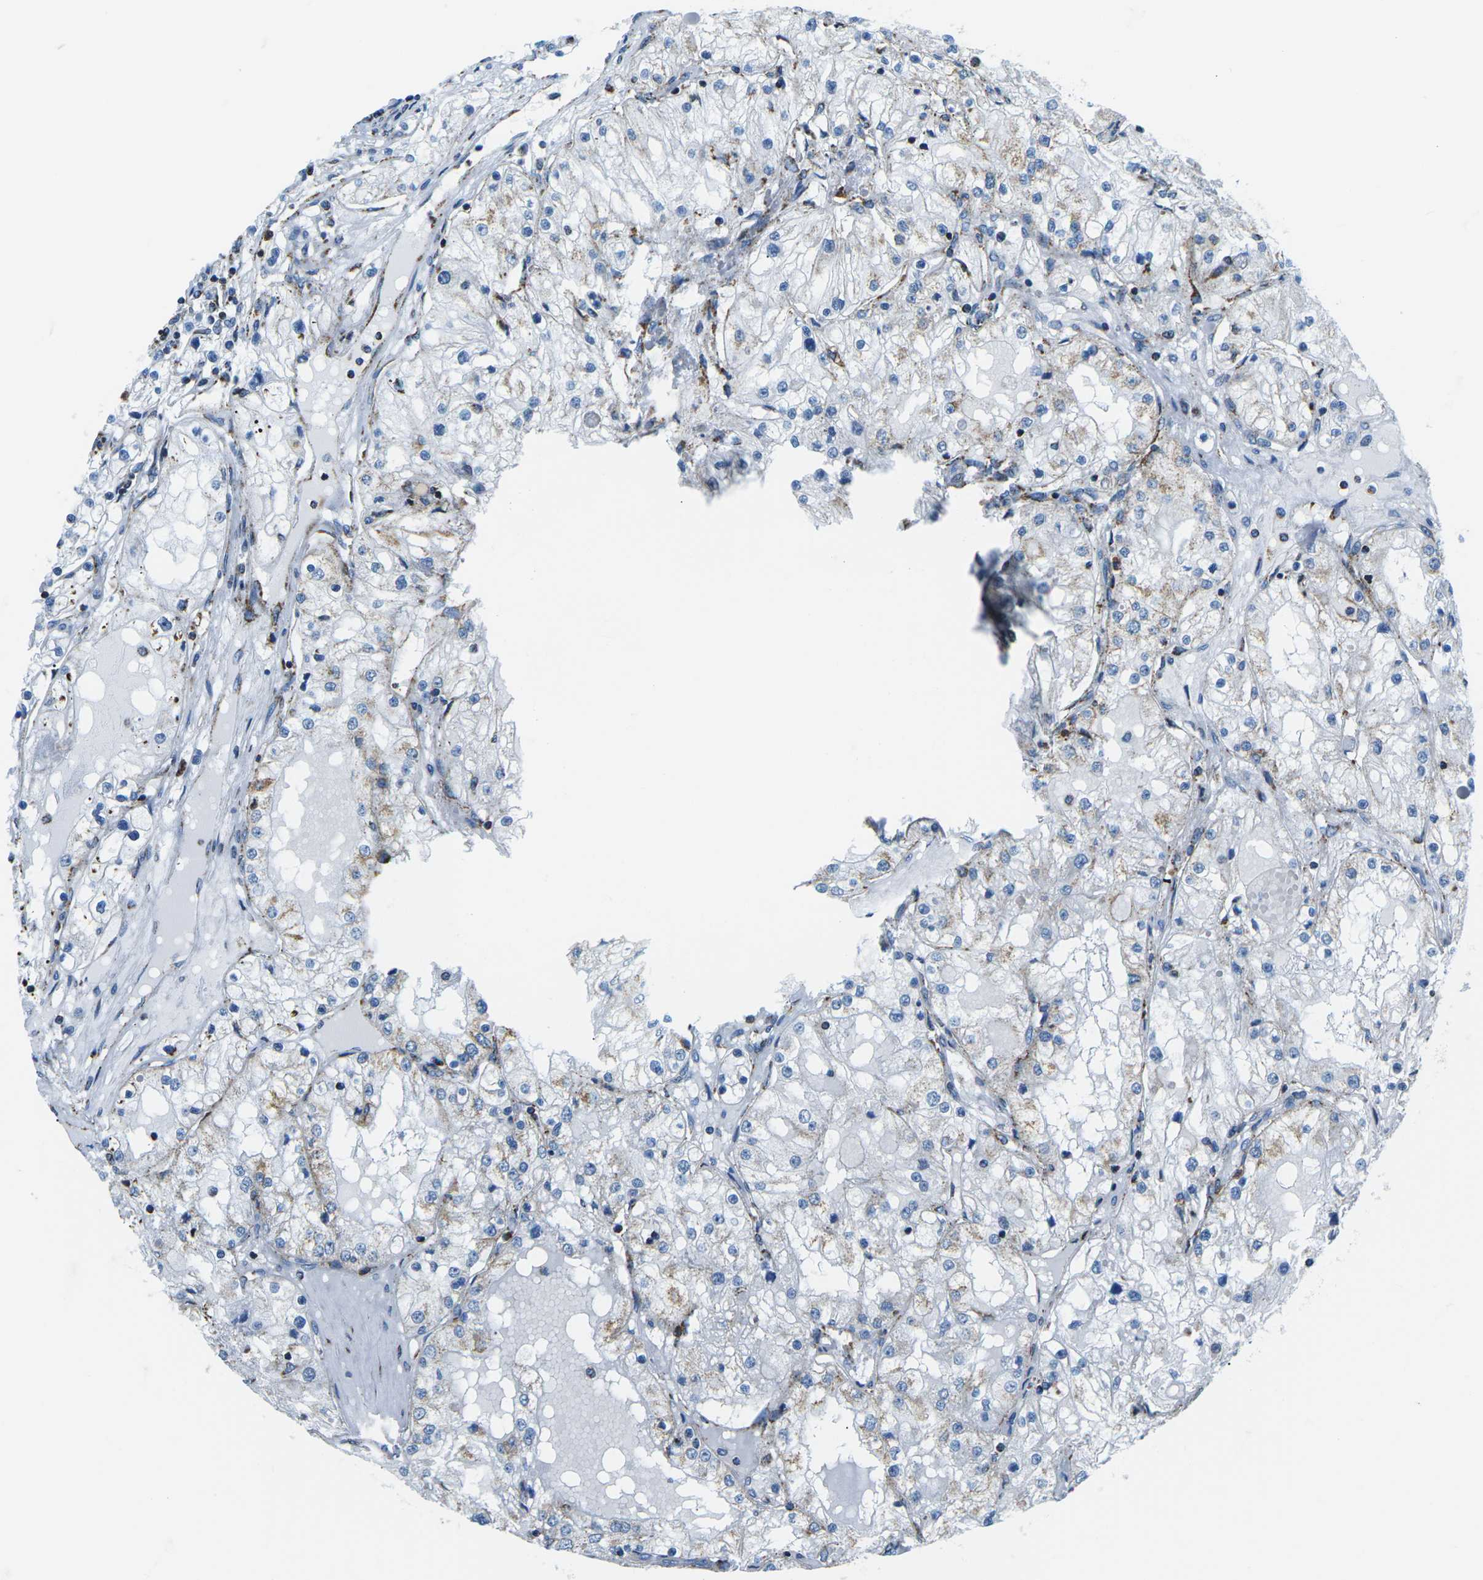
{"staining": {"intensity": "weak", "quantity": "<25%", "location": "cytoplasmic/membranous"}, "tissue": "renal cancer", "cell_type": "Tumor cells", "image_type": "cancer", "snomed": [{"axis": "morphology", "description": "Adenocarcinoma, NOS"}, {"axis": "topography", "description": "Kidney"}], "caption": "Immunohistochemistry image of human adenocarcinoma (renal) stained for a protein (brown), which demonstrates no positivity in tumor cells.", "gene": "COX6C", "patient": {"sex": "male", "age": 68}}